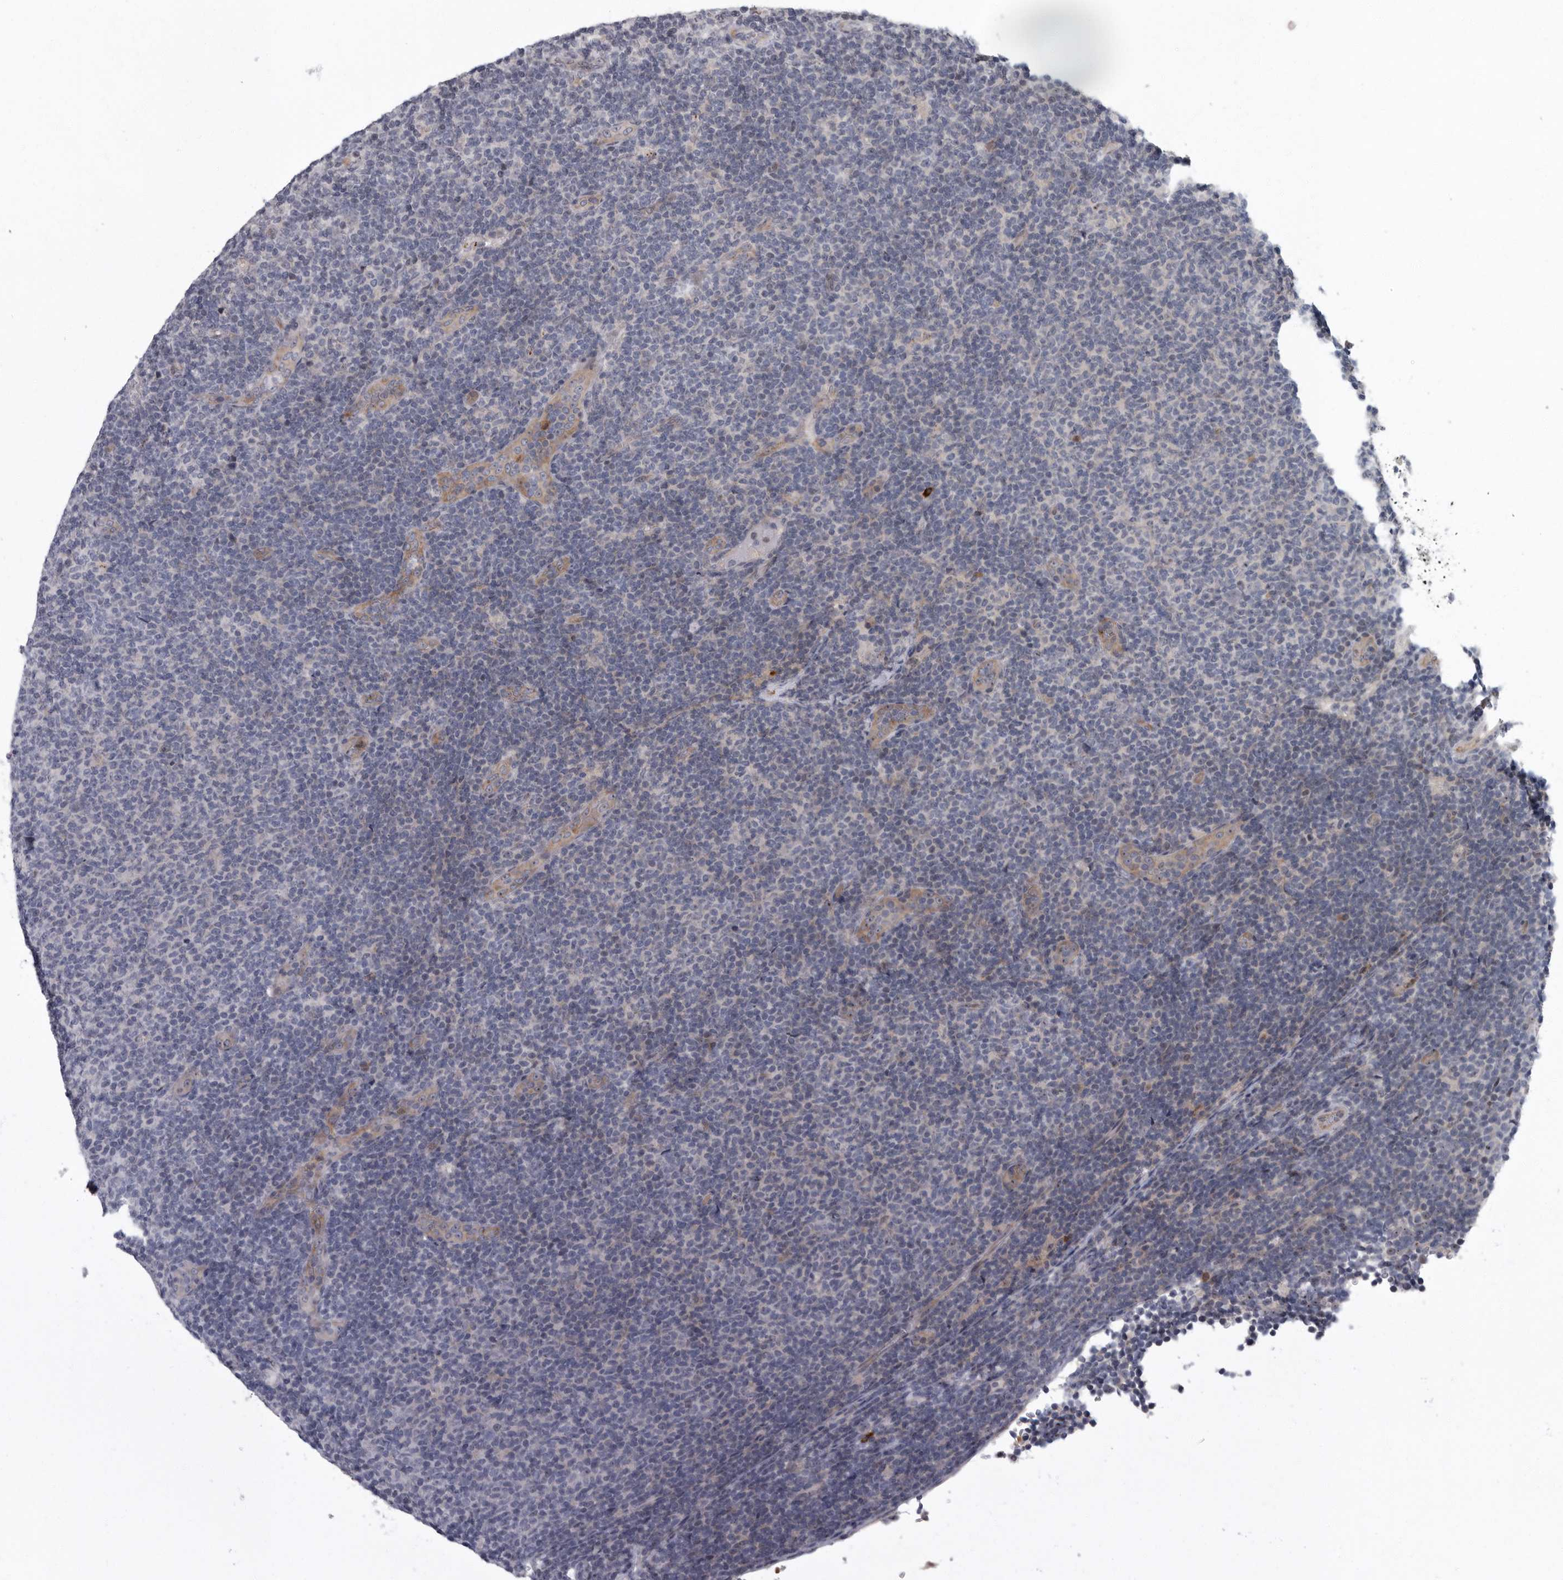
{"staining": {"intensity": "negative", "quantity": "none", "location": "none"}, "tissue": "lymphoma", "cell_type": "Tumor cells", "image_type": "cancer", "snomed": [{"axis": "morphology", "description": "Malignant lymphoma, non-Hodgkin's type, Low grade"}, {"axis": "topography", "description": "Lymph node"}], "caption": "Human lymphoma stained for a protein using IHC reveals no staining in tumor cells.", "gene": "PDCD11", "patient": {"sex": "male", "age": 66}}